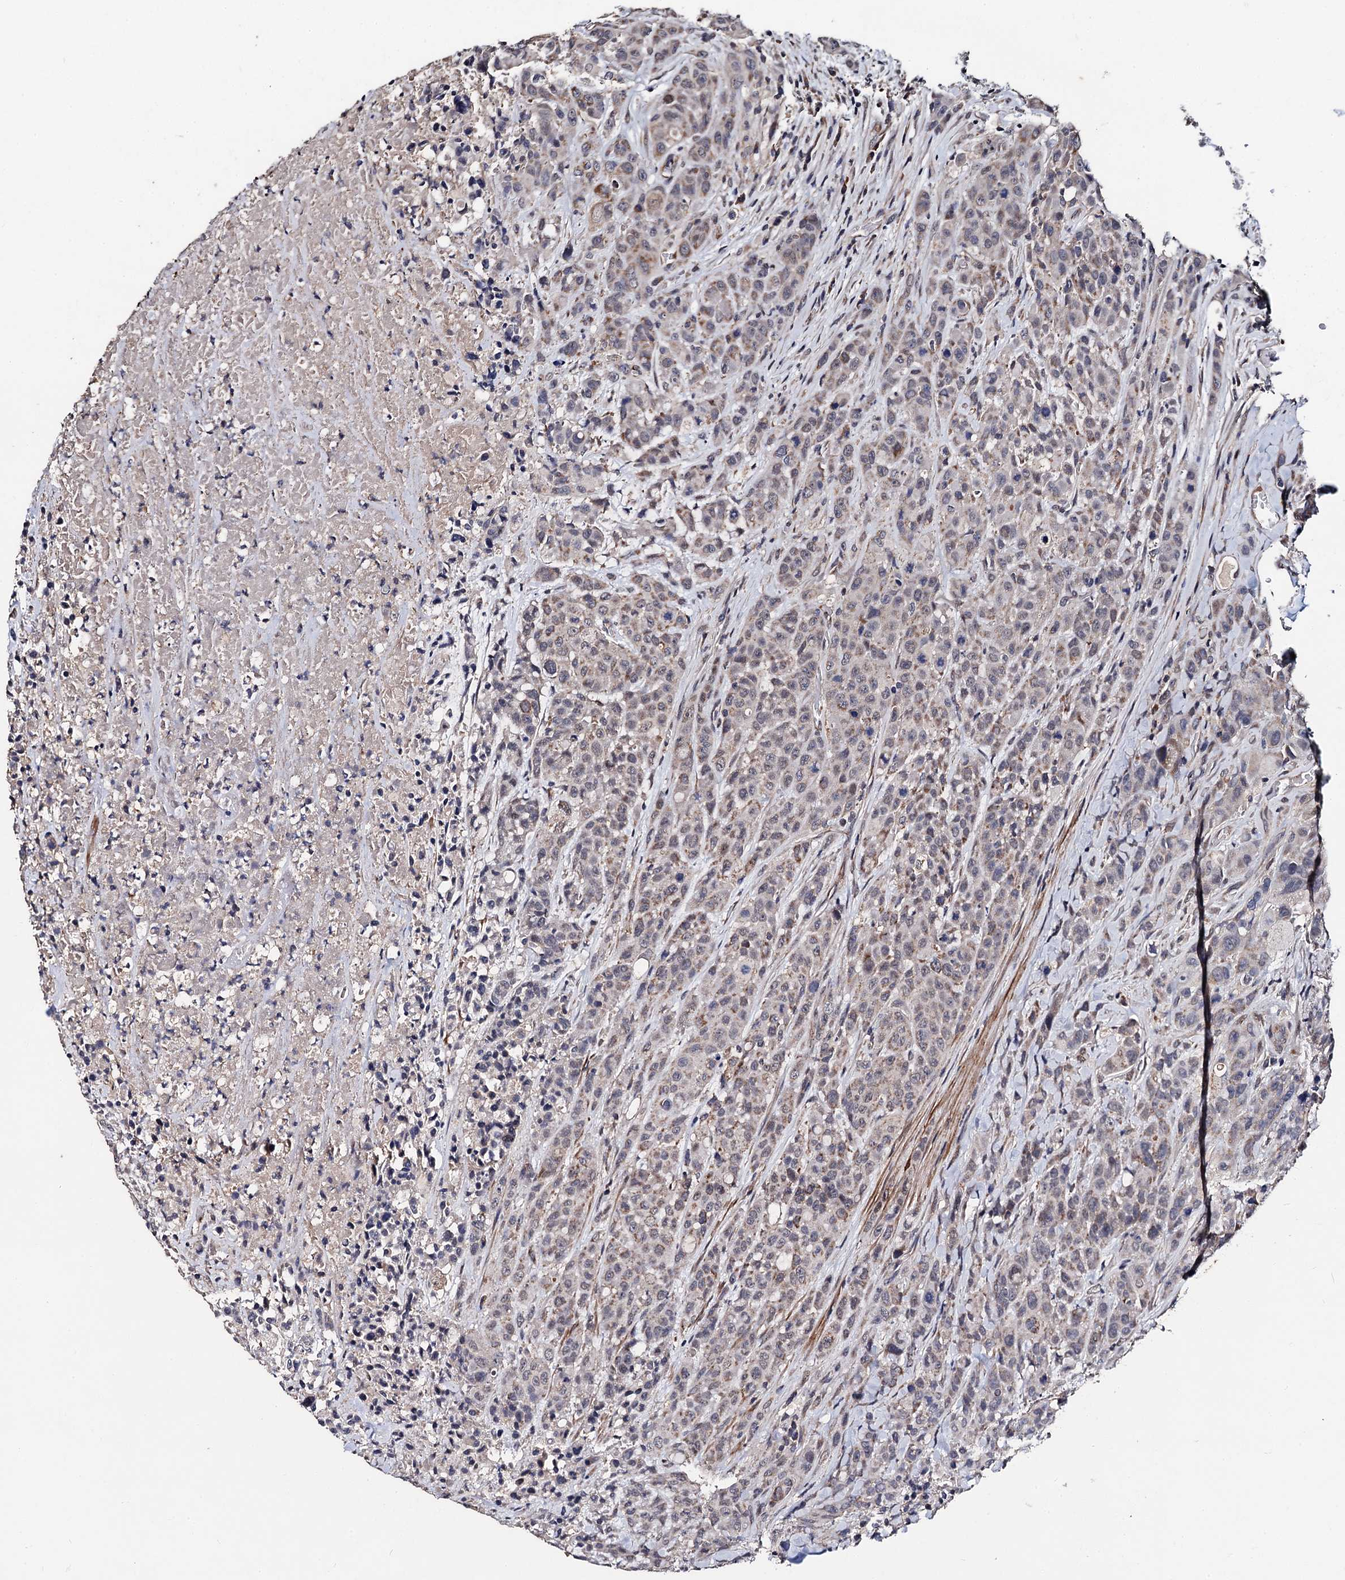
{"staining": {"intensity": "weak", "quantity": "25%-75%", "location": "cytoplasmic/membranous,nuclear"}, "tissue": "colorectal cancer", "cell_type": "Tumor cells", "image_type": "cancer", "snomed": [{"axis": "morphology", "description": "Adenocarcinoma, NOS"}, {"axis": "topography", "description": "Colon"}], "caption": "There is low levels of weak cytoplasmic/membranous and nuclear positivity in tumor cells of adenocarcinoma (colorectal), as demonstrated by immunohistochemical staining (brown color).", "gene": "PPTC7", "patient": {"sex": "male", "age": 62}}